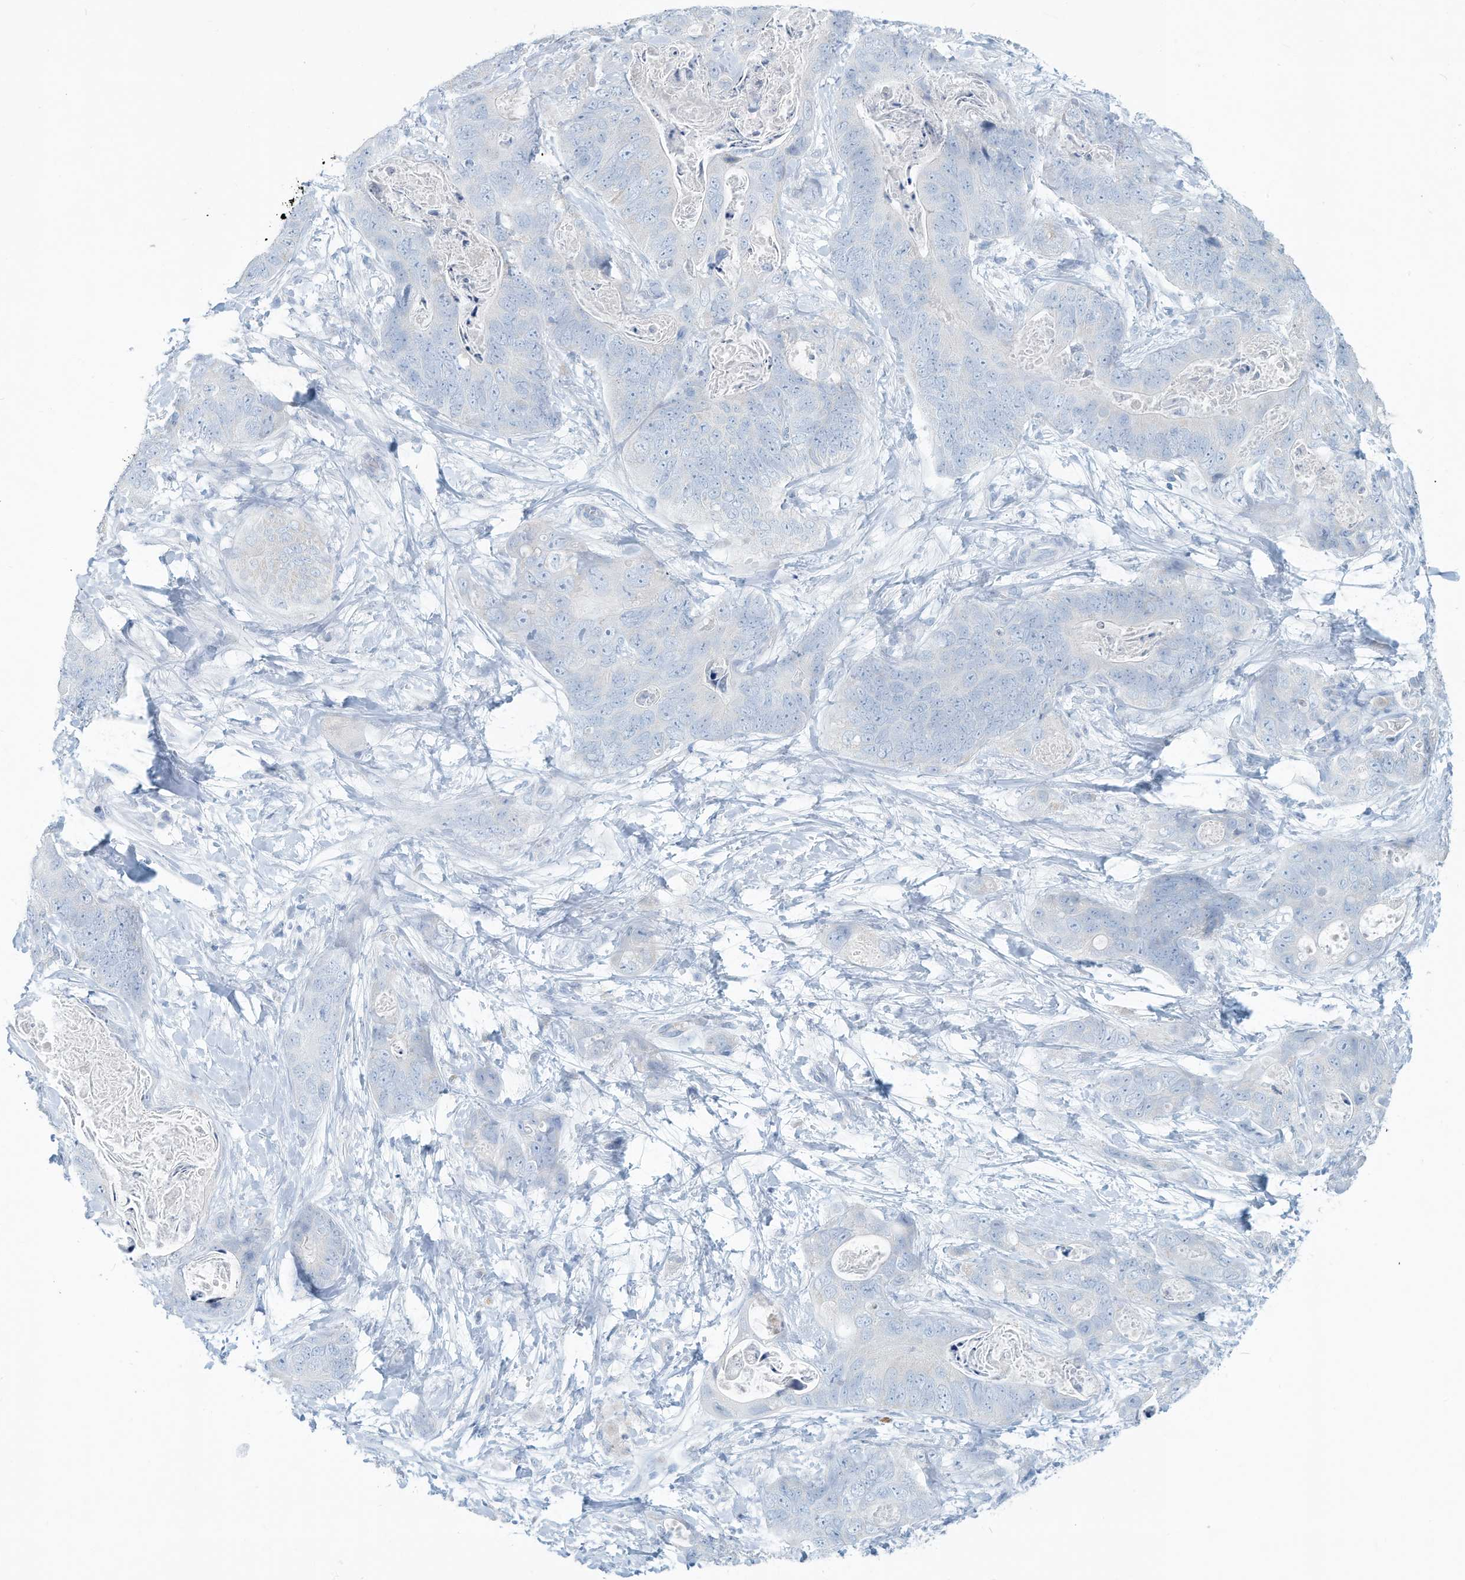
{"staining": {"intensity": "negative", "quantity": "none", "location": "none"}, "tissue": "stomach cancer", "cell_type": "Tumor cells", "image_type": "cancer", "snomed": [{"axis": "morphology", "description": "Adenocarcinoma, NOS"}, {"axis": "topography", "description": "Stomach"}], "caption": "There is no significant staining in tumor cells of adenocarcinoma (stomach).", "gene": "ERI2", "patient": {"sex": "female", "age": 89}}